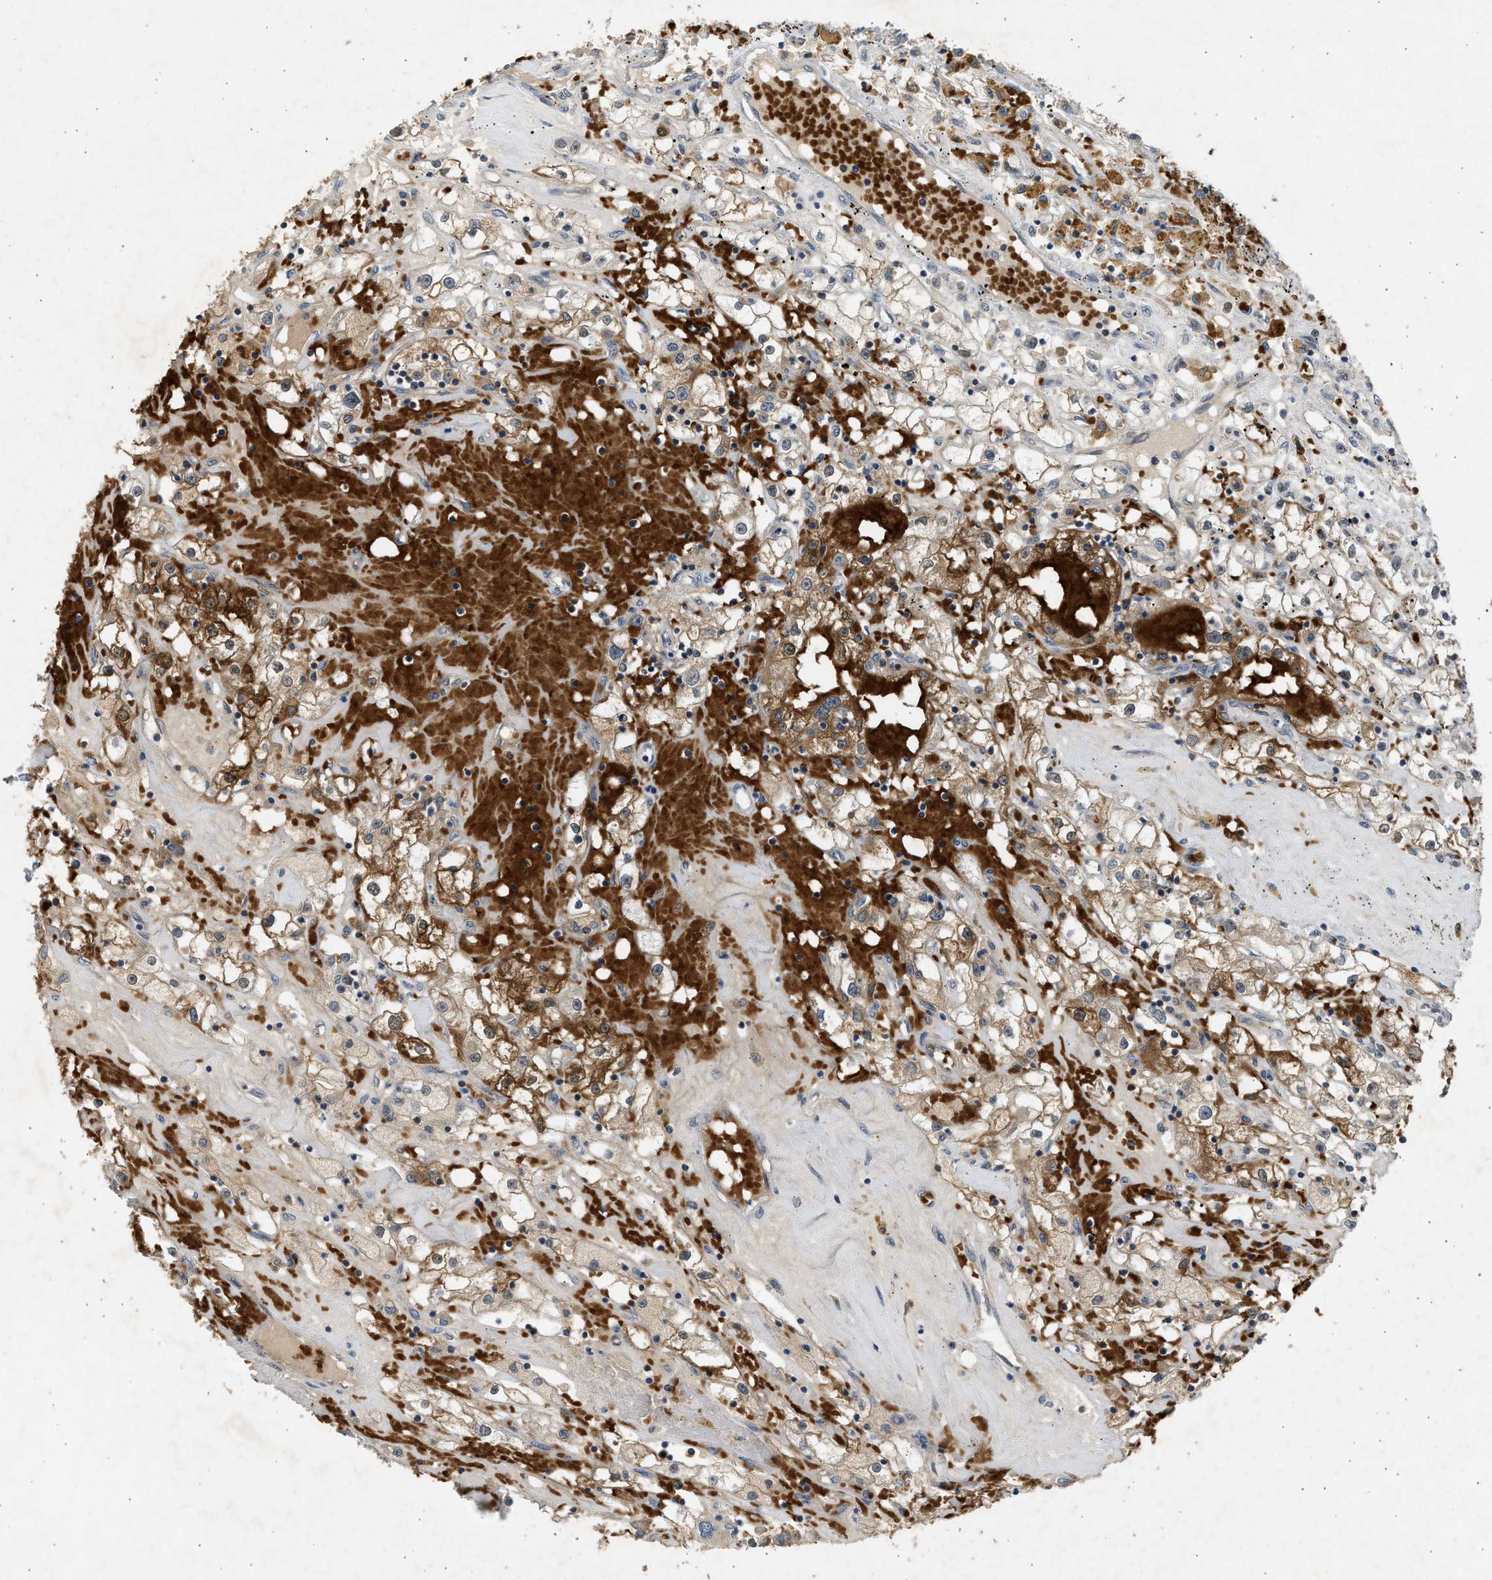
{"staining": {"intensity": "moderate", "quantity": ">75%", "location": "cytoplasmic/membranous"}, "tissue": "renal cancer", "cell_type": "Tumor cells", "image_type": "cancer", "snomed": [{"axis": "morphology", "description": "Adenocarcinoma, NOS"}, {"axis": "topography", "description": "Kidney"}], "caption": "Immunohistochemistry histopathology image of neoplastic tissue: renal cancer stained using immunohistochemistry exhibits medium levels of moderate protein expression localized specifically in the cytoplasmic/membranous of tumor cells, appearing as a cytoplasmic/membranous brown color.", "gene": "MAPK7", "patient": {"sex": "male", "age": 56}}